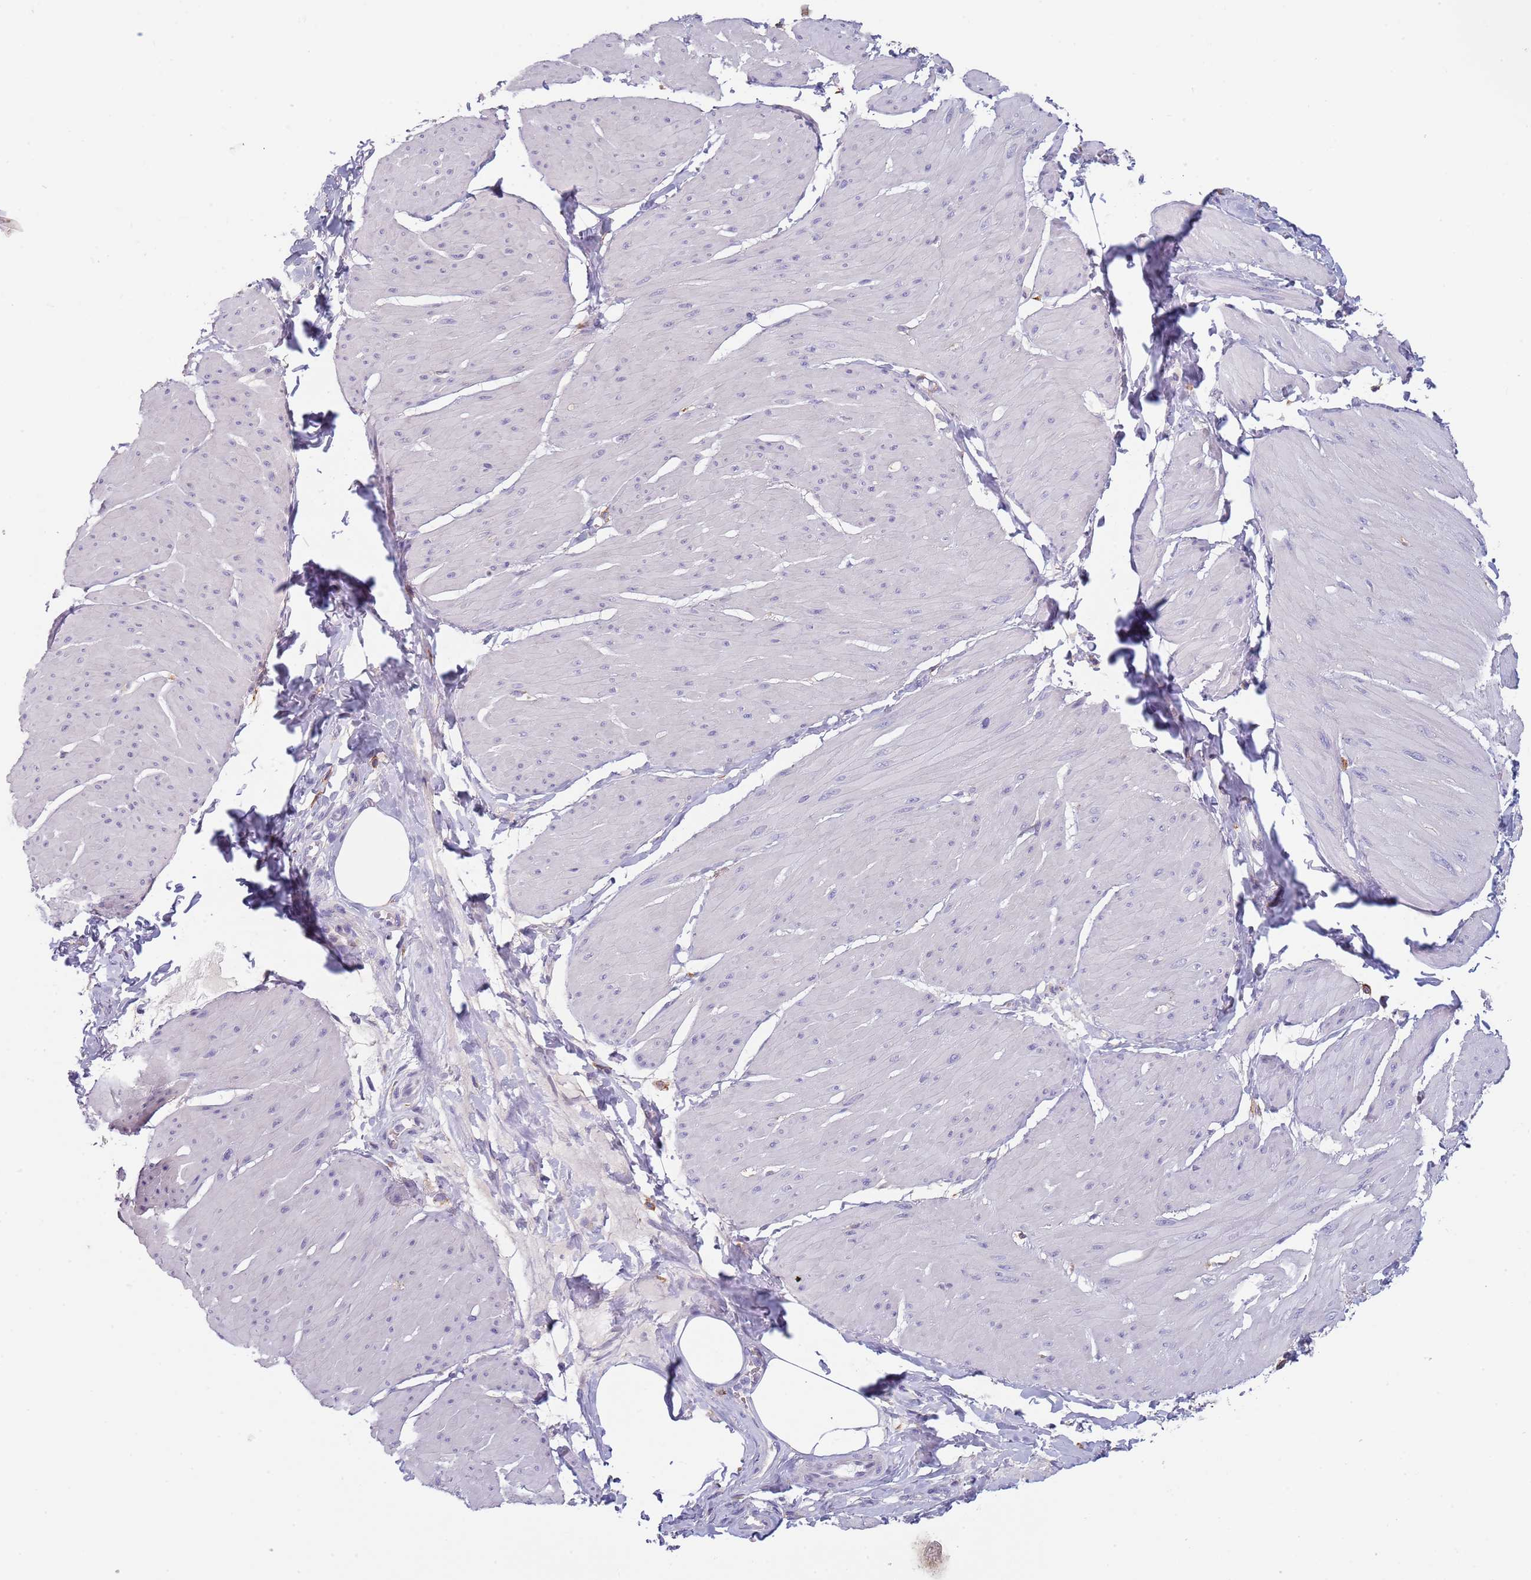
{"staining": {"intensity": "negative", "quantity": "none", "location": "none"}, "tissue": "smooth muscle", "cell_type": "Smooth muscle cells", "image_type": "normal", "snomed": [{"axis": "morphology", "description": "Urothelial carcinoma, High grade"}, {"axis": "topography", "description": "Urinary bladder"}], "caption": "DAB (3,3'-diaminobenzidine) immunohistochemical staining of unremarkable smooth muscle reveals no significant staining in smooth muscle cells.", "gene": "MAN1C1", "patient": {"sex": "male", "age": 46}}